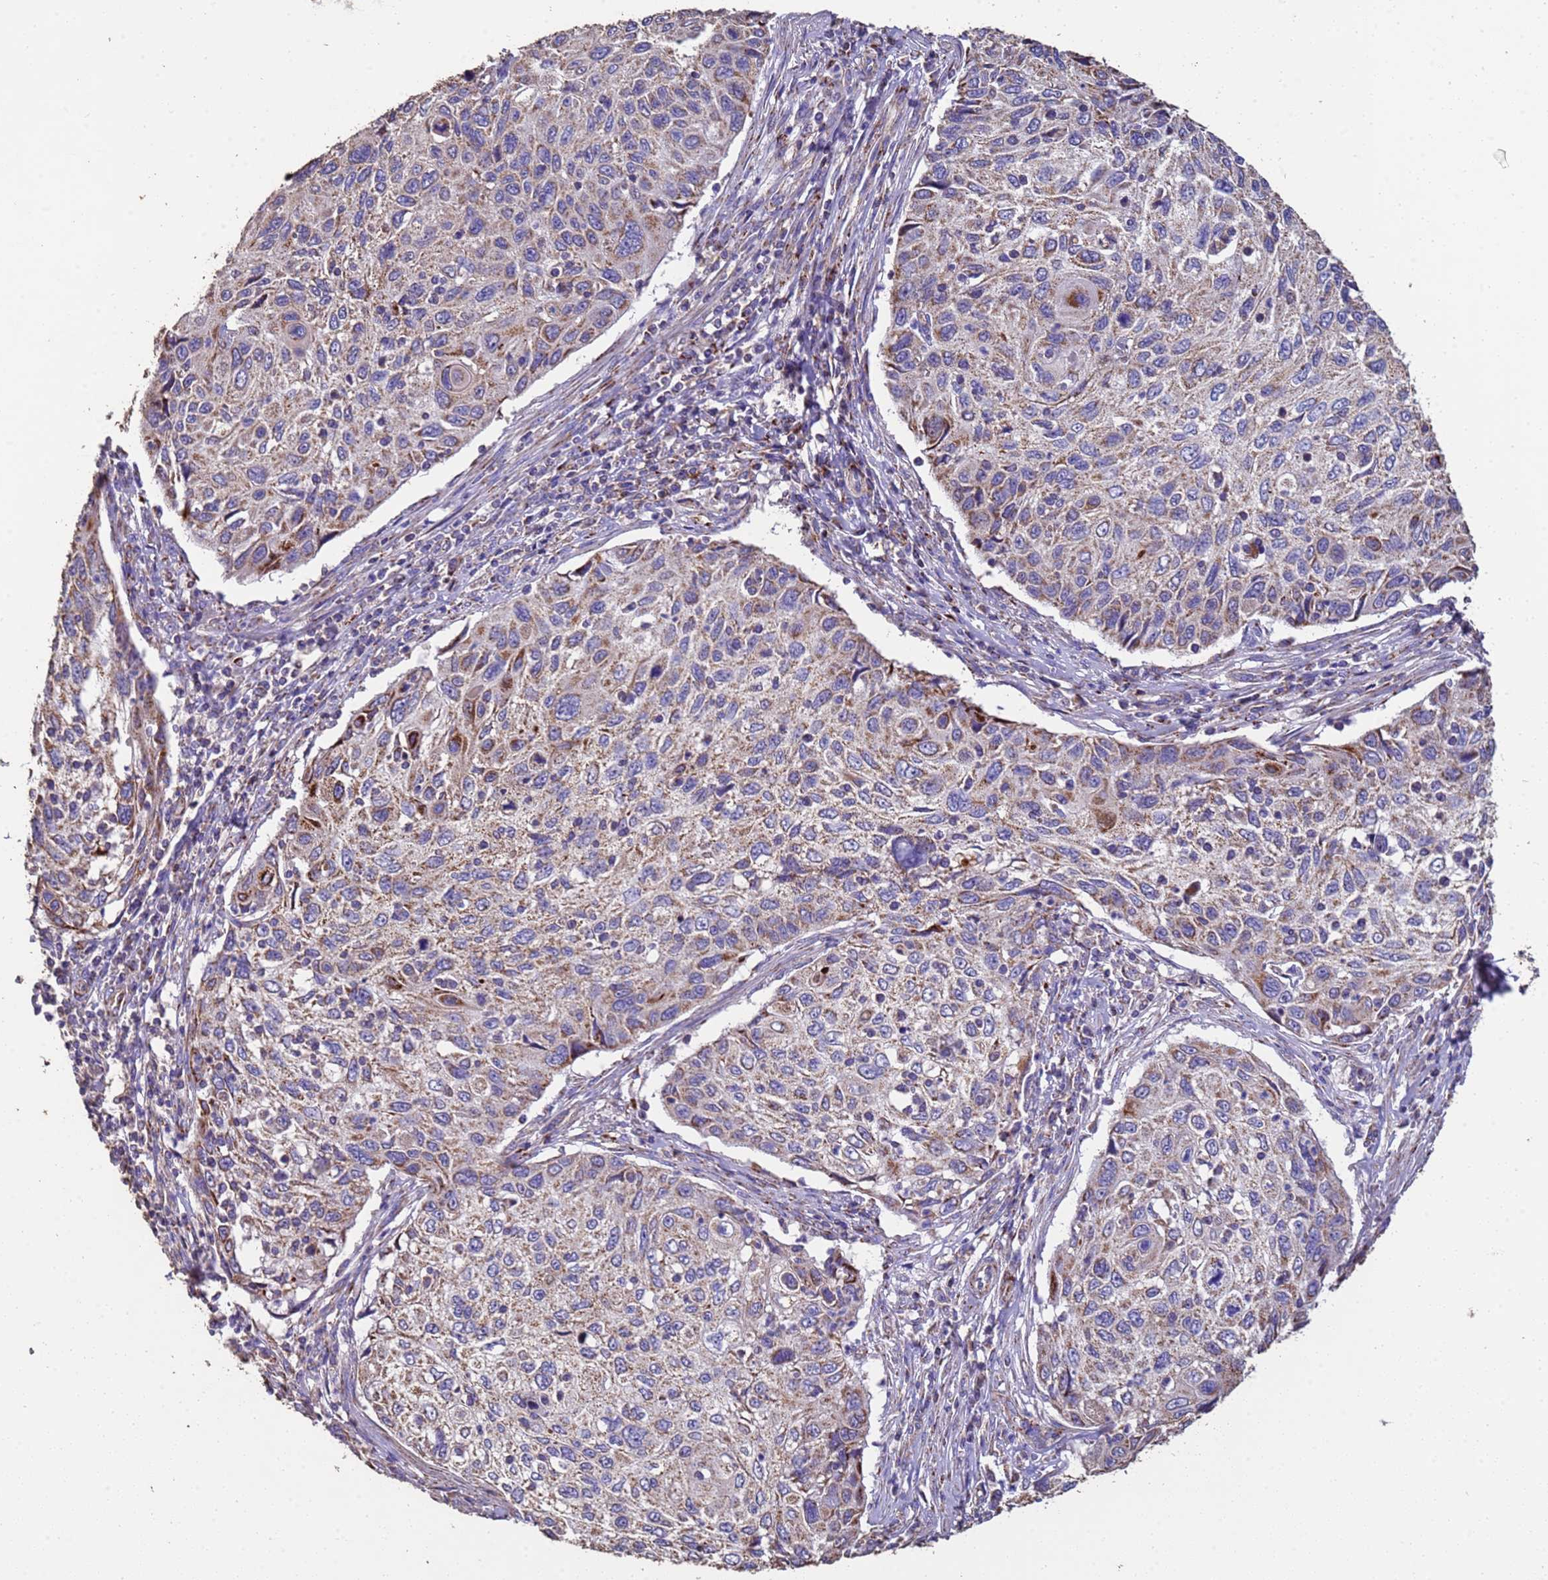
{"staining": {"intensity": "moderate", "quantity": "<25%", "location": "cytoplasmic/membranous"}, "tissue": "cervical cancer", "cell_type": "Tumor cells", "image_type": "cancer", "snomed": [{"axis": "morphology", "description": "Squamous cell carcinoma, NOS"}, {"axis": "topography", "description": "Cervix"}], "caption": "An image of human squamous cell carcinoma (cervical) stained for a protein displays moderate cytoplasmic/membranous brown staining in tumor cells. The protein of interest is shown in brown color, while the nuclei are stained blue.", "gene": "ZNFX1", "patient": {"sex": "female", "age": 70}}